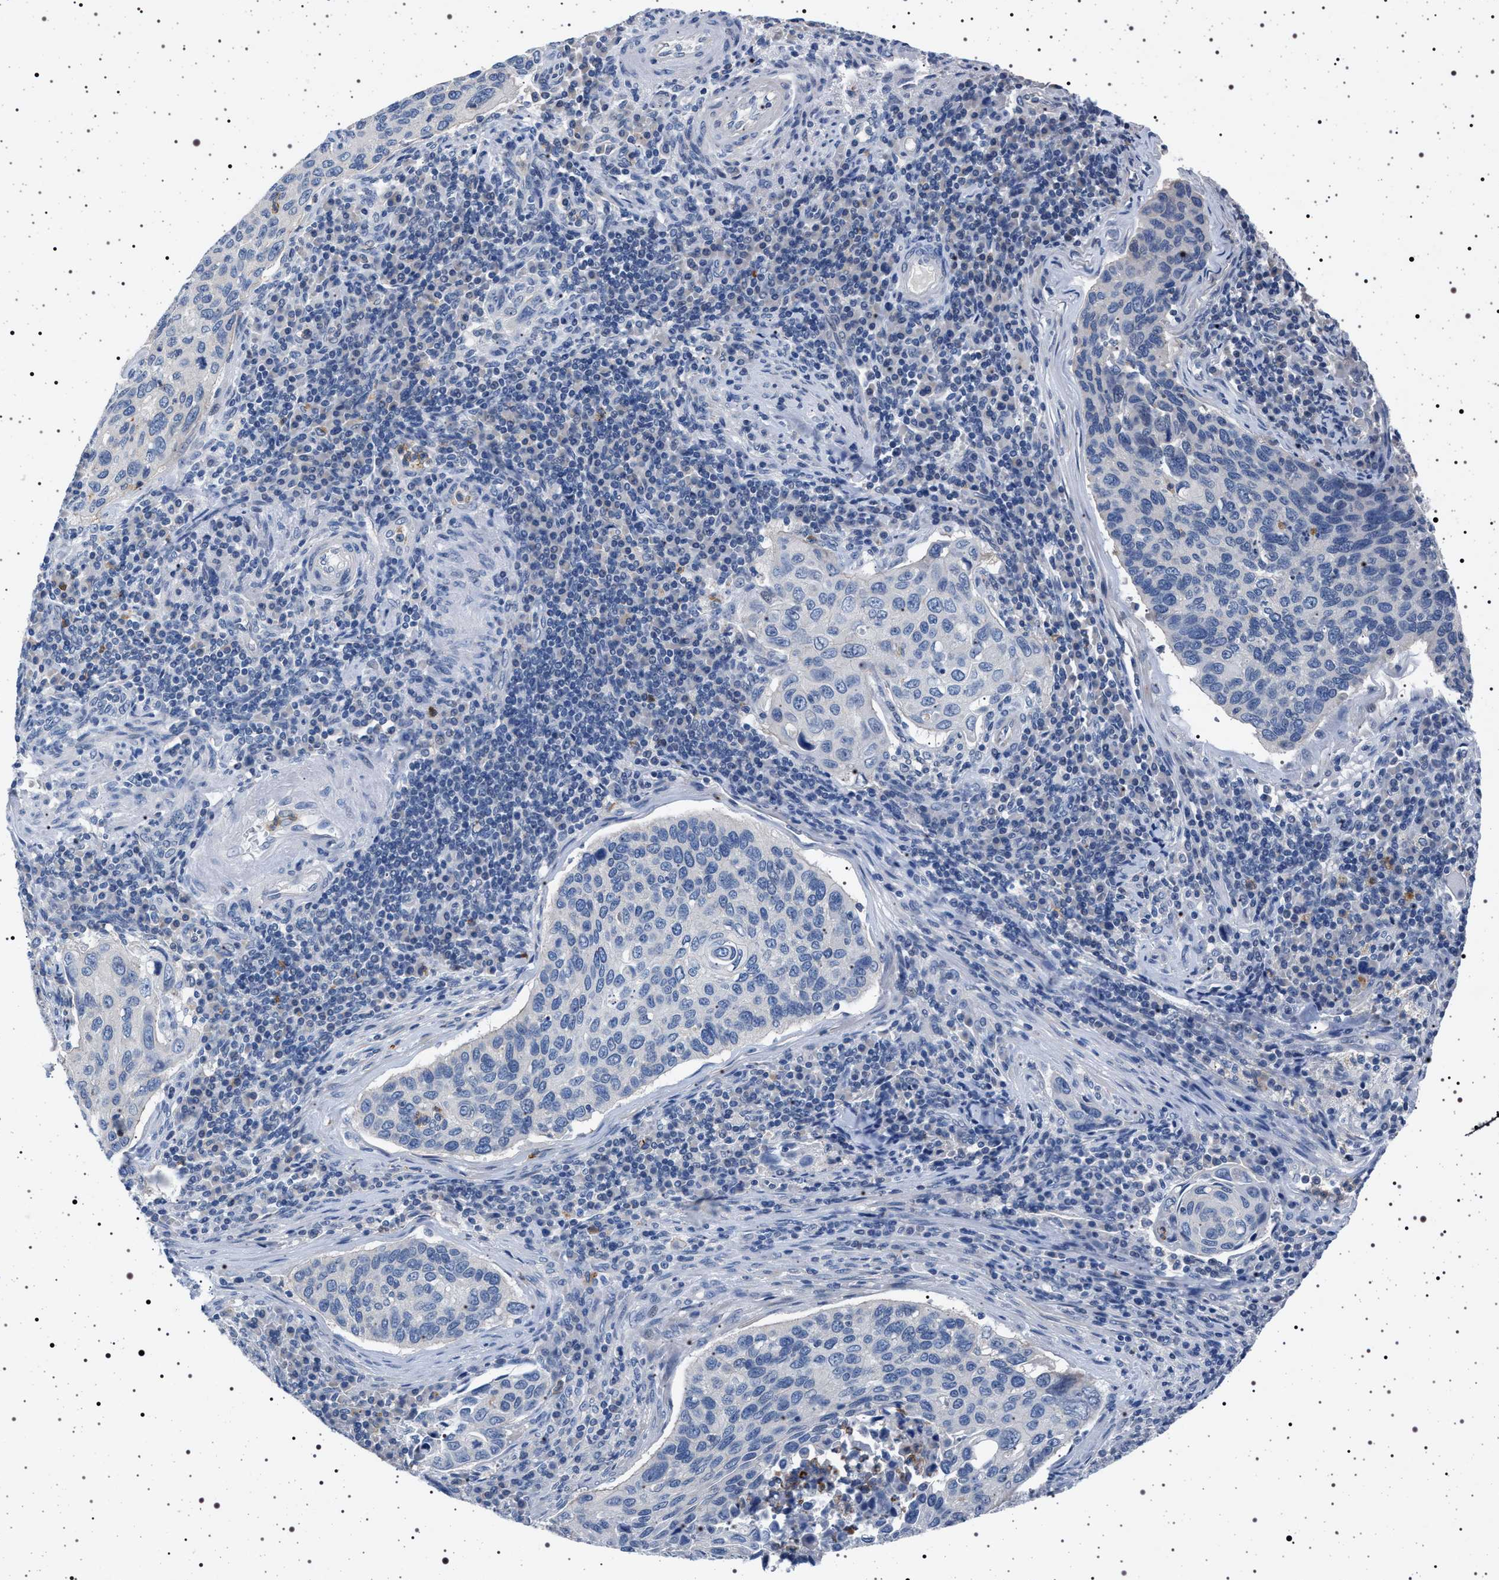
{"staining": {"intensity": "negative", "quantity": "none", "location": "none"}, "tissue": "cervical cancer", "cell_type": "Tumor cells", "image_type": "cancer", "snomed": [{"axis": "morphology", "description": "Squamous cell carcinoma, NOS"}, {"axis": "topography", "description": "Cervix"}], "caption": "Micrograph shows no significant protein positivity in tumor cells of cervical cancer. Brightfield microscopy of immunohistochemistry (IHC) stained with DAB (3,3'-diaminobenzidine) (brown) and hematoxylin (blue), captured at high magnification.", "gene": "NAT9", "patient": {"sex": "female", "age": 53}}